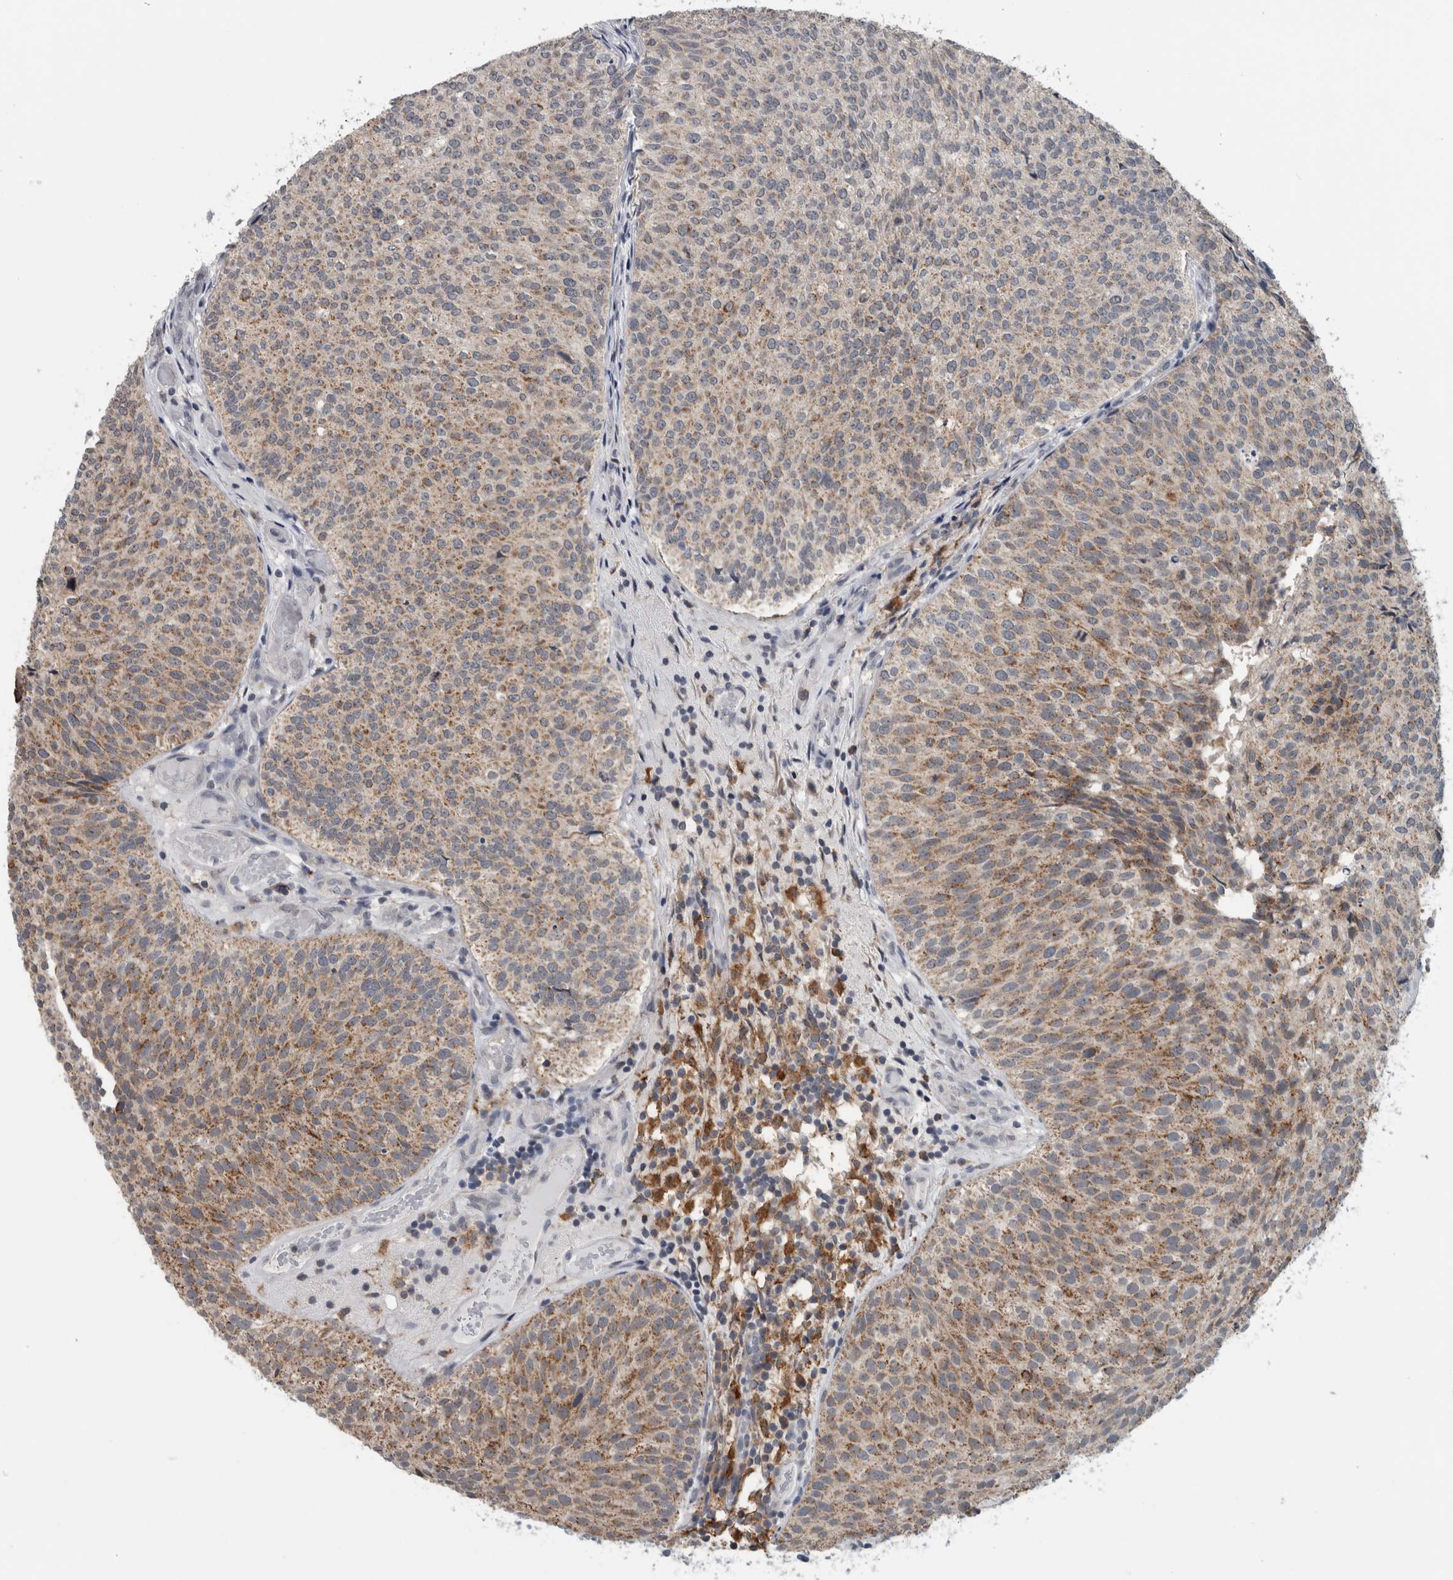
{"staining": {"intensity": "moderate", "quantity": ">75%", "location": "cytoplasmic/membranous"}, "tissue": "urothelial cancer", "cell_type": "Tumor cells", "image_type": "cancer", "snomed": [{"axis": "morphology", "description": "Urothelial carcinoma, Low grade"}, {"axis": "topography", "description": "Urinary bladder"}], "caption": "An immunohistochemistry (IHC) image of neoplastic tissue is shown. Protein staining in brown shows moderate cytoplasmic/membranous positivity in urothelial cancer within tumor cells. Ihc stains the protein of interest in brown and the nuclei are stained blue.", "gene": "ACSF2", "patient": {"sex": "male", "age": 86}}